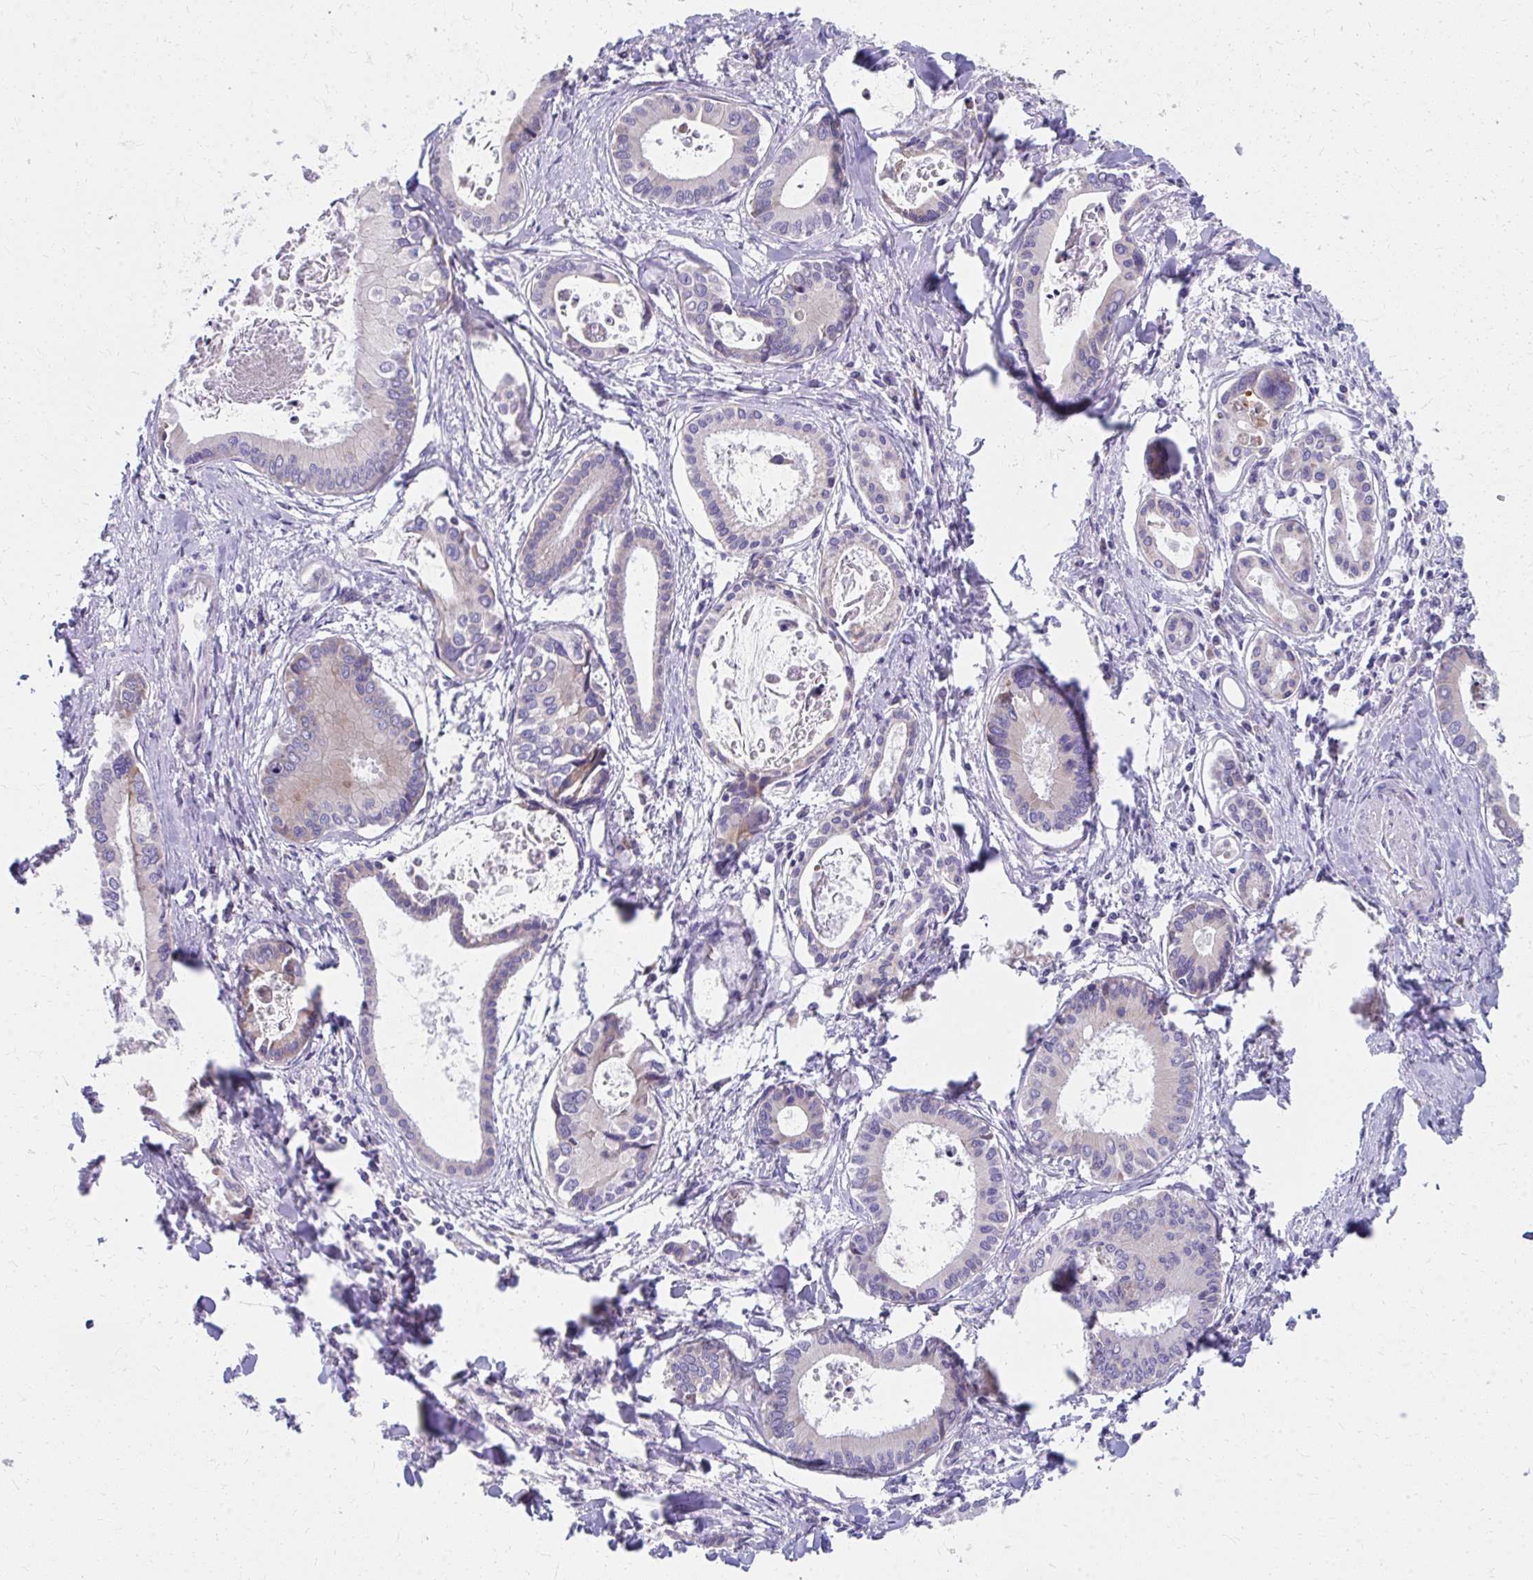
{"staining": {"intensity": "negative", "quantity": "none", "location": "none"}, "tissue": "liver cancer", "cell_type": "Tumor cells", "image_type": "cancer", "snomed": [{"axis": "morphology", "description": "Cholangiocarcinoma"}, {"axis": "topography", "description": "Liver"}], "caption": "Immunohistochemistry (IHC) of liver cholangiocarcinoma displays no staining in tumor cells.", "gene": "IL37", "patient": {"sex": "male", "age": 66}}